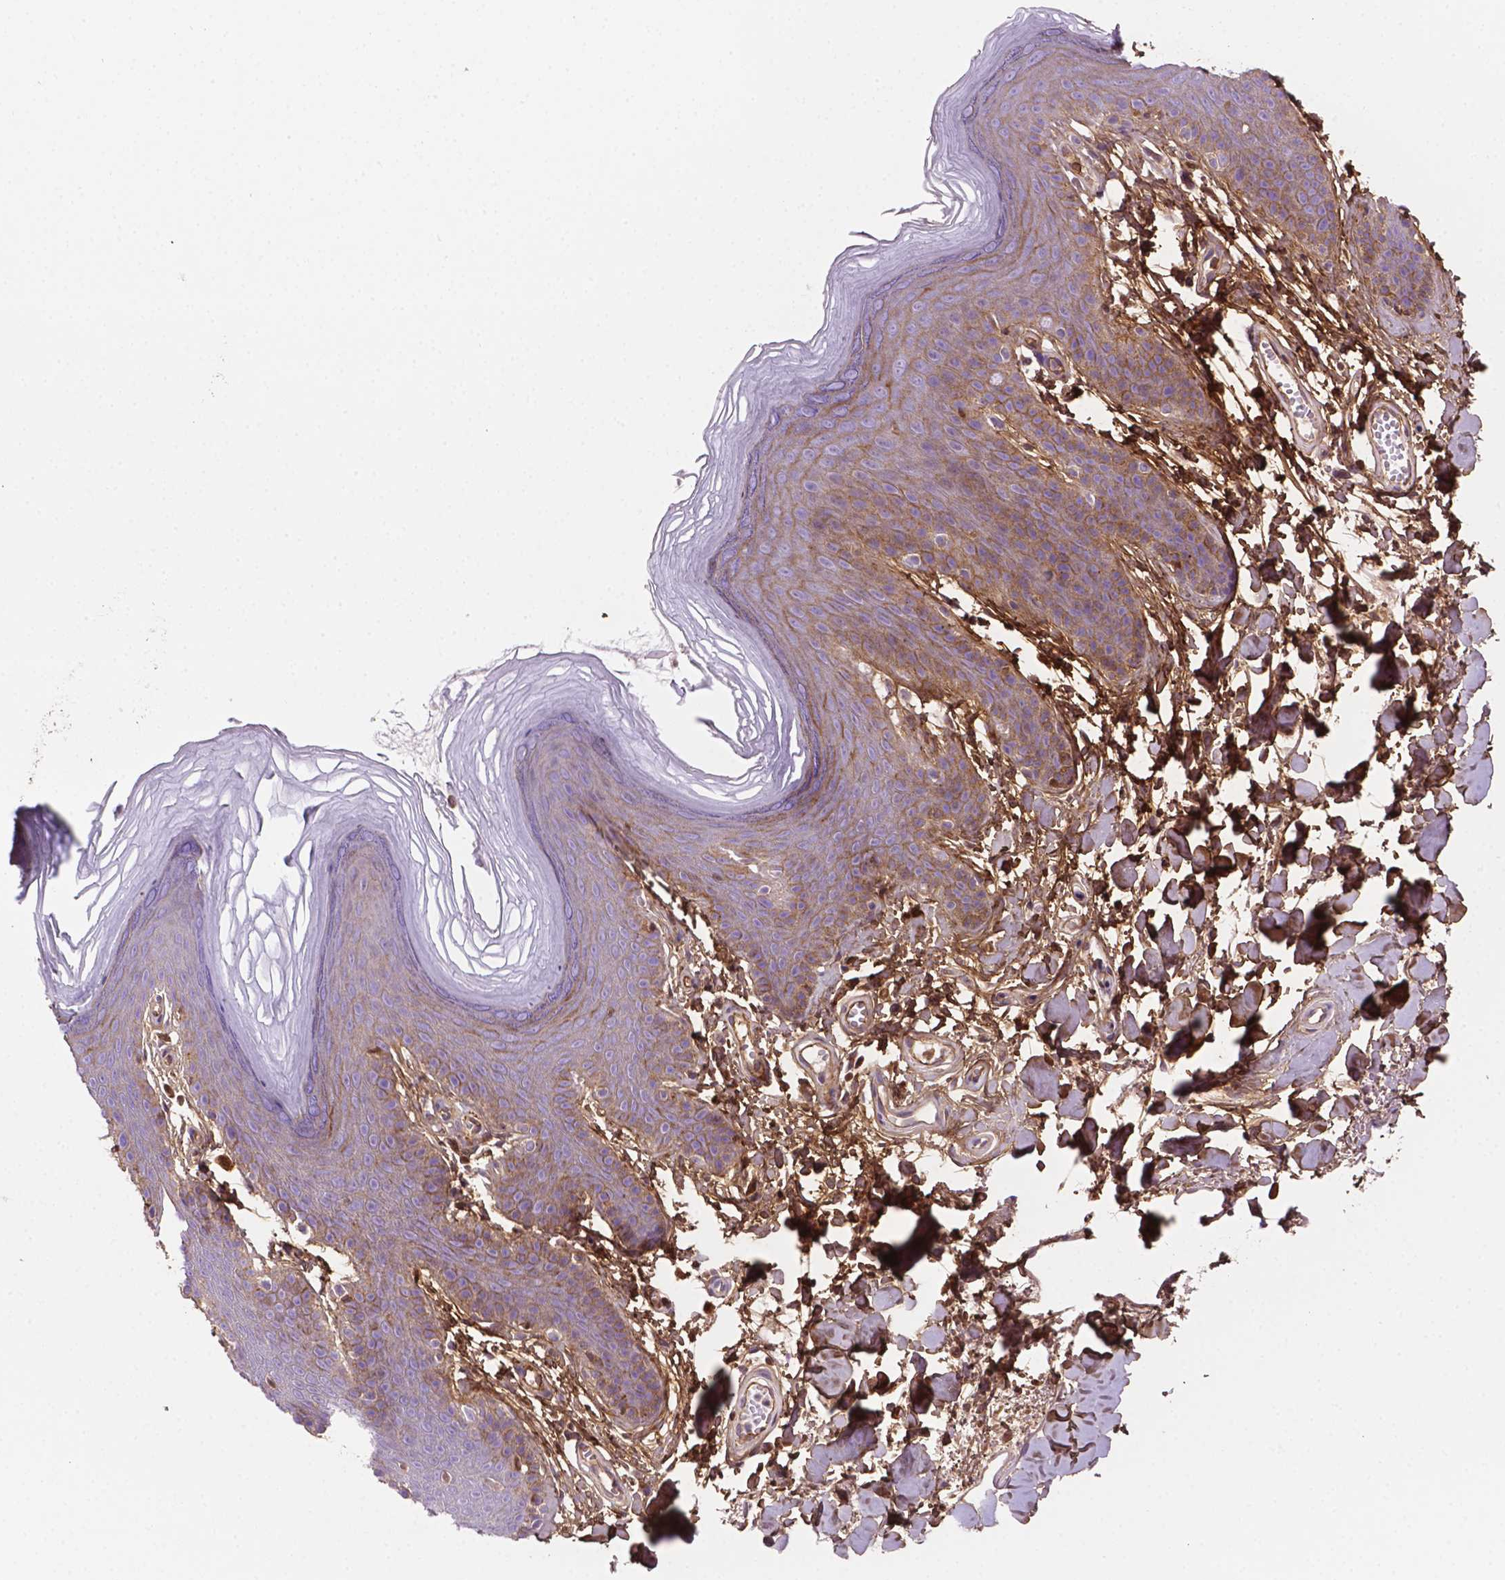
{"staining": {"intensity": "moderate", "quantity": "25%-75%", "location": "cytoplasmic/membranous"}, "tissue": "skin", "cell_type": "Epidermal cells", "image_type": "normal", "snomed": [{"axis": "morphology", "description": "Normal tissue, NOS"}, {"axis": "topography", "description": "Anal"}], "caption": "Moderate cytoplasmic/membranous staining is identified in about 25%-75% of epidermal cells in benign skin. The protein is stained brown, and the nuclei are stained in blue (DAB IHC with brightfield microscopy, high magnification).", "gene": "DCN", "patient": {"sex": "male", "age": 53}}